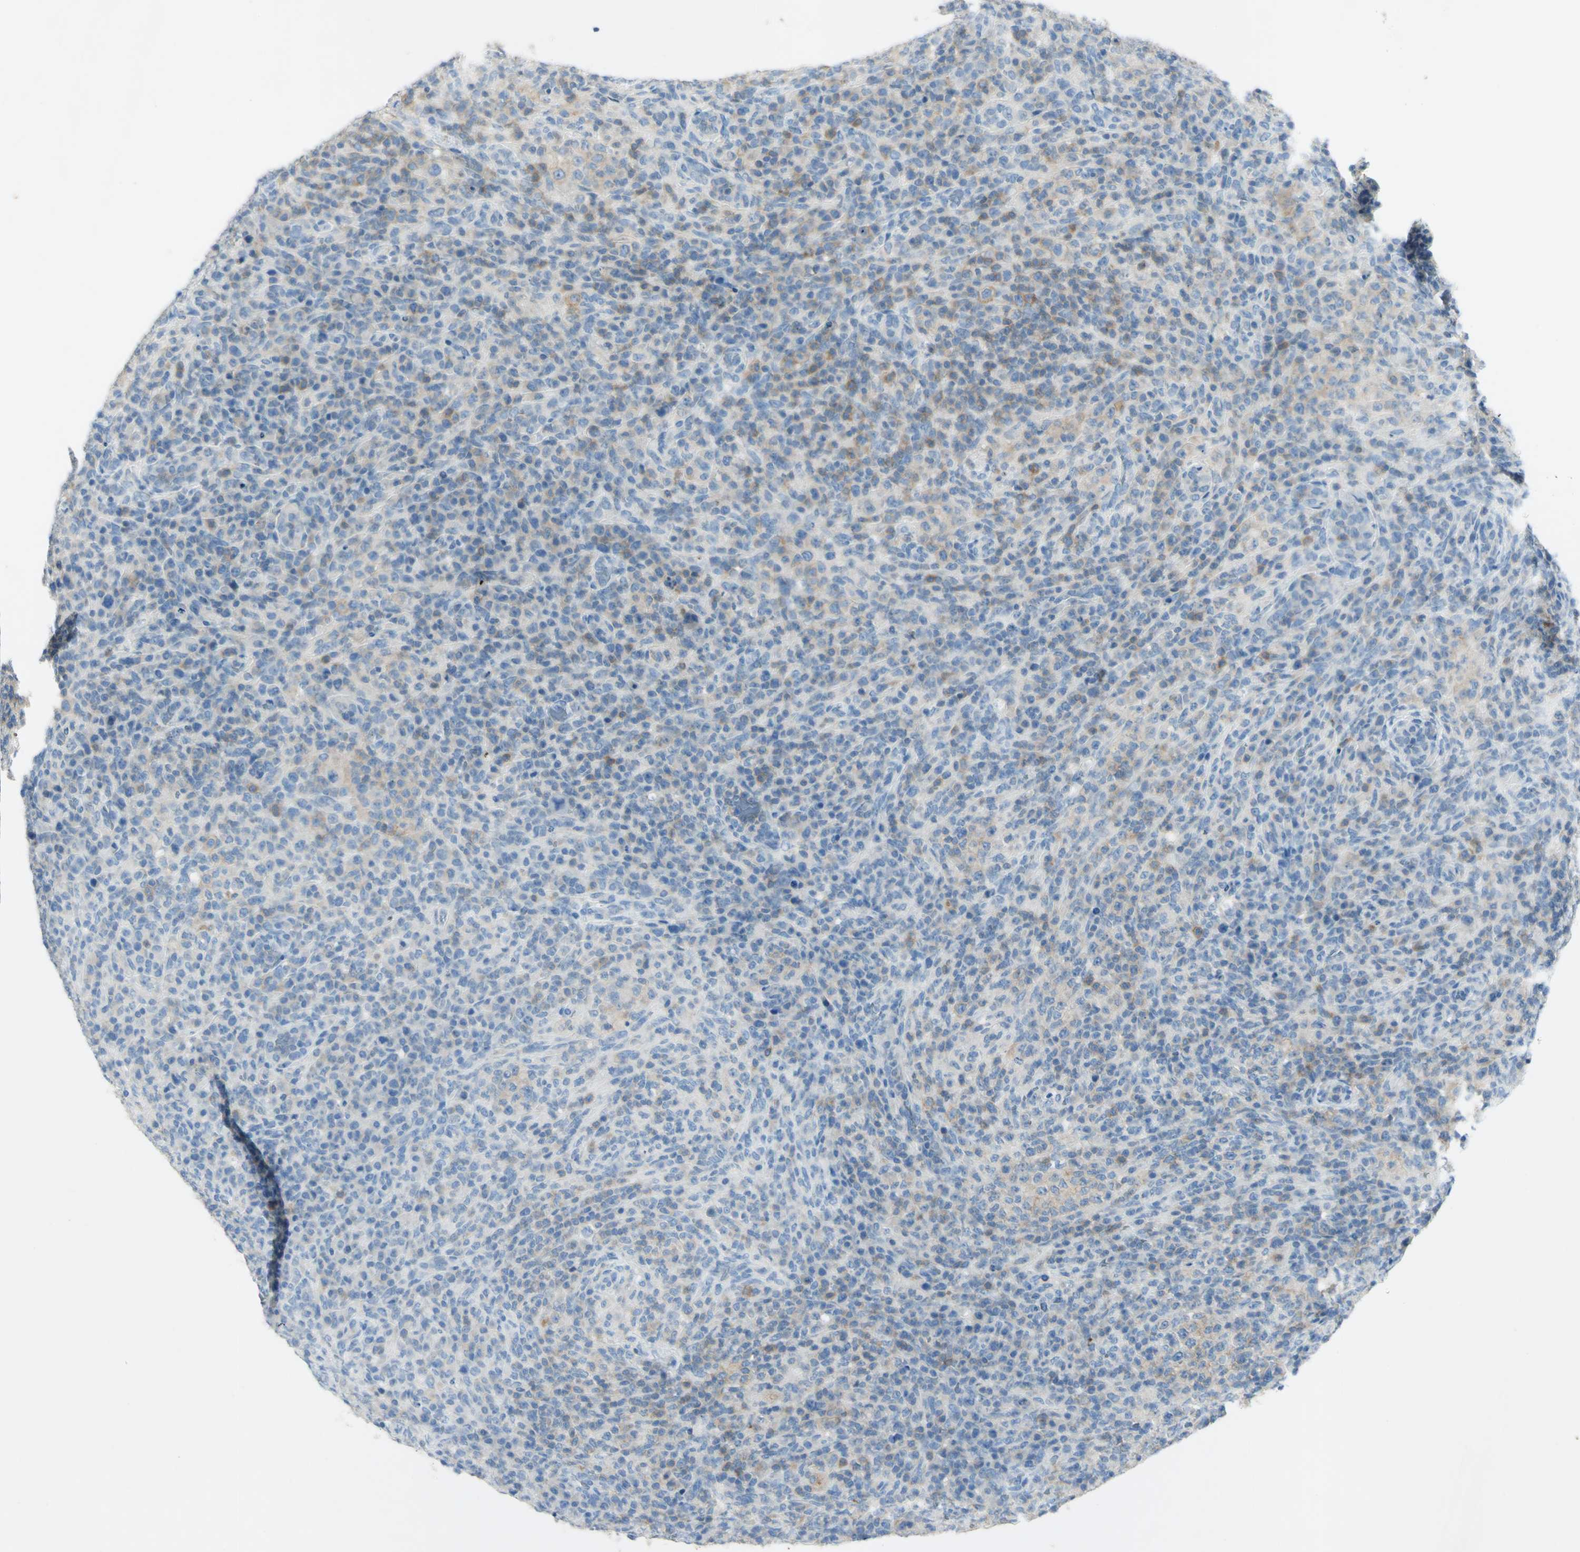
{"staining": {"intensity": "weak", "quantity": "25%-75%", "location": "cytoplasmic/membranous"}, "tissue": "lymphoma", "cell_type": "Tumor cells", "image_type": "cancer", "snomed": [{"axis": "morphology", "description": "Malignant lymphoma, non-Hodgkin's type, High grade"}, {"axis": "topography", "description": "Lymph node"}], "caption": "Immunohistochemistry of lymphoma exhibits low levels of weak cytoplasmic/membranous expression in approximately 25%-75% of tumor cells. (brown staining indicates protein expression, while blue staining denotes nuclei).", "gene": "GDF15", "patient": {"sex": "female", "age": 76}}